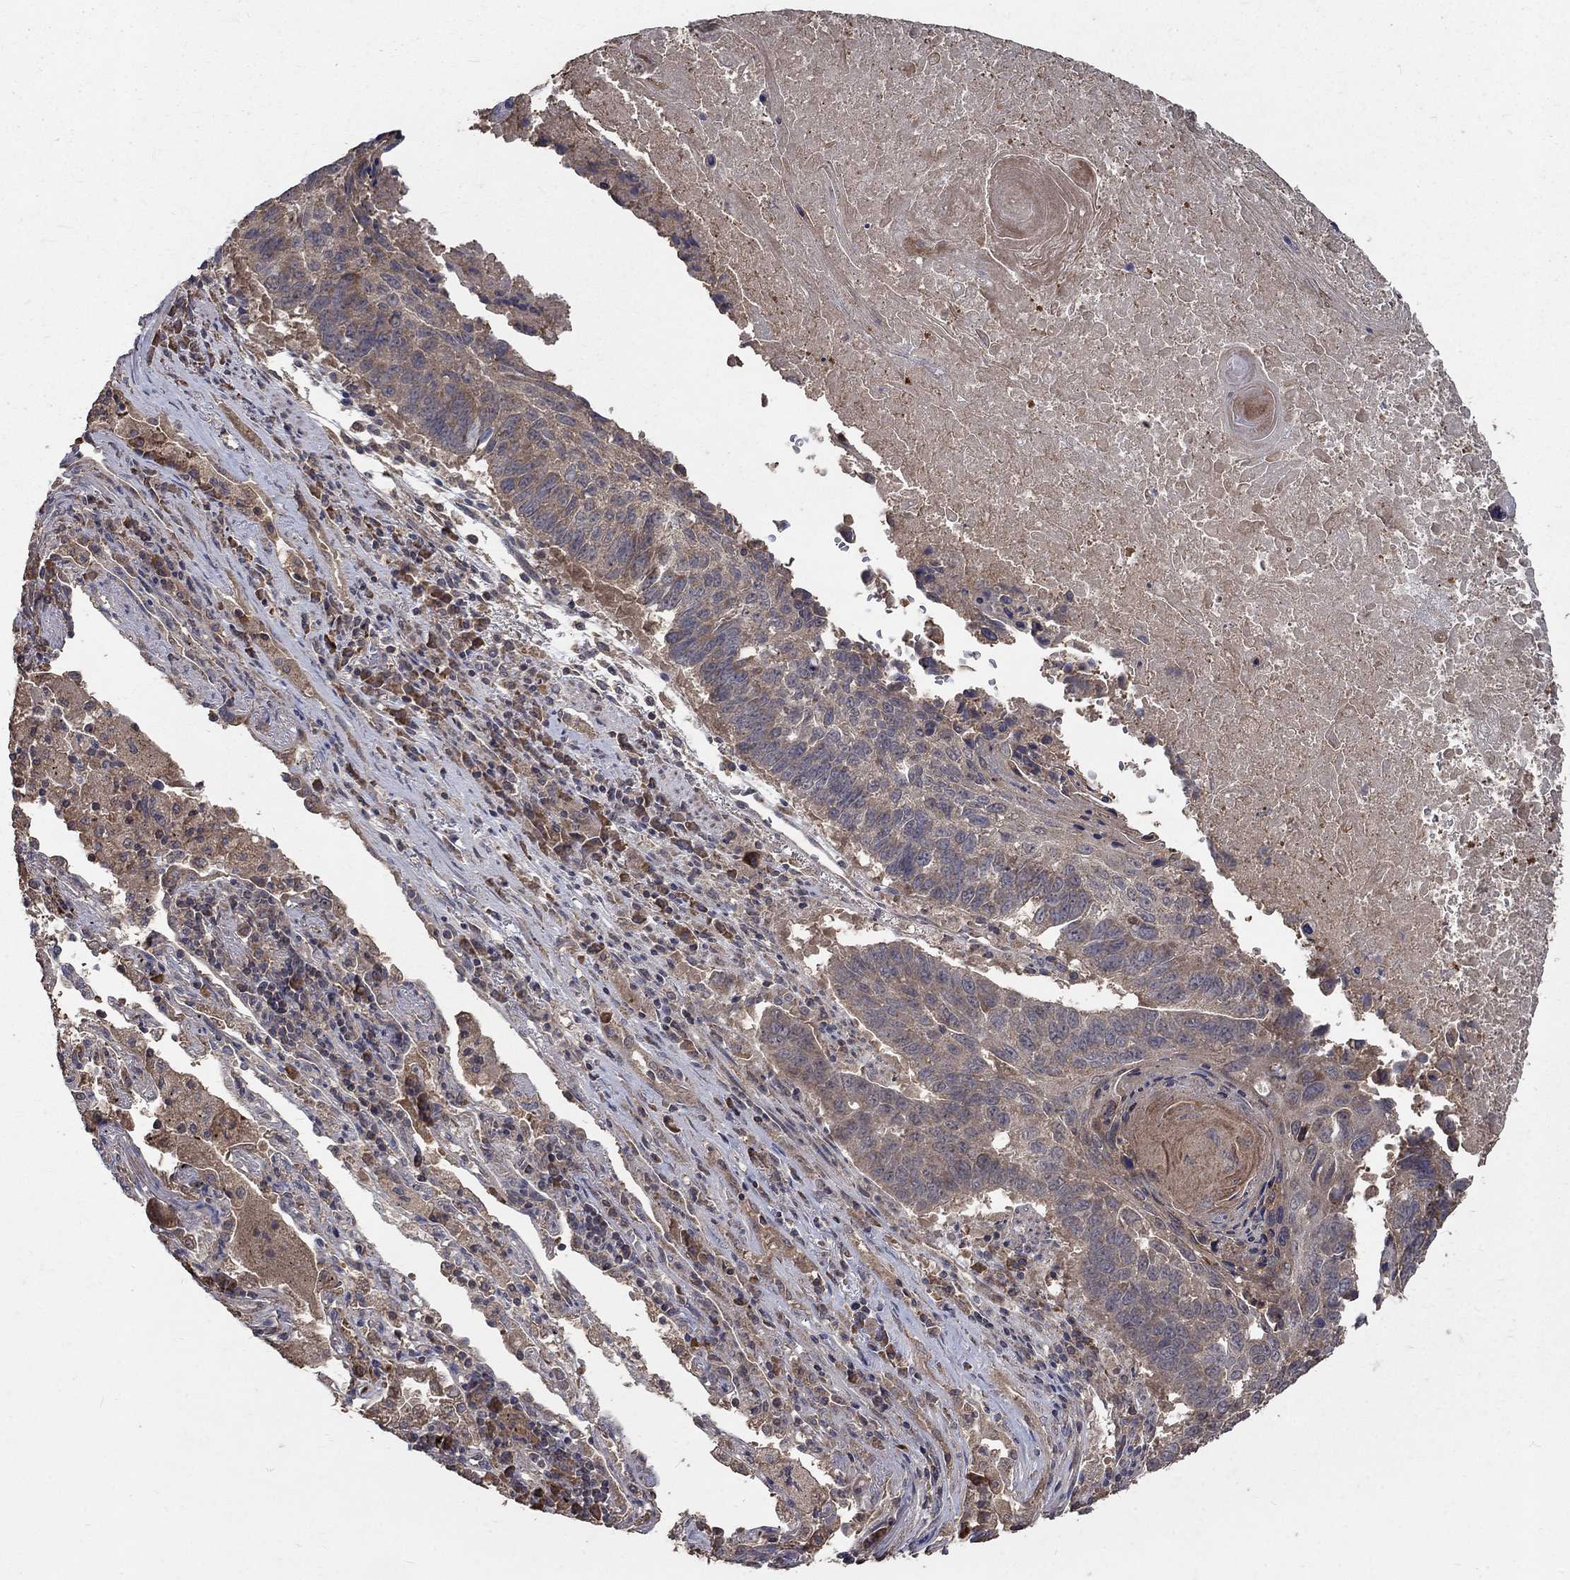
{"staining": {"intensity": "weak", "quantity": "25%-75%", "location": "cytoplasmic/membranous"}, "tissue": "lung cancer", "cell_type": "Tumor cells", "image_type": "cancer", "snomed": [{"axis": "morphology", "description": "Squamous cell carcinoma, NOS"}, {"axis": "topography", "description": "Lung"}], "caption": "Protein expression analysis of human lung squamous cell carcinoma reveals weak cytoplasmic/membranous expression in about 25%-75% of tumor cells. (Brightfield microscopy of DAB IHC at high magnification).", "gene": "C17orf75", "patient": {"sex": "male", "age": 73}}